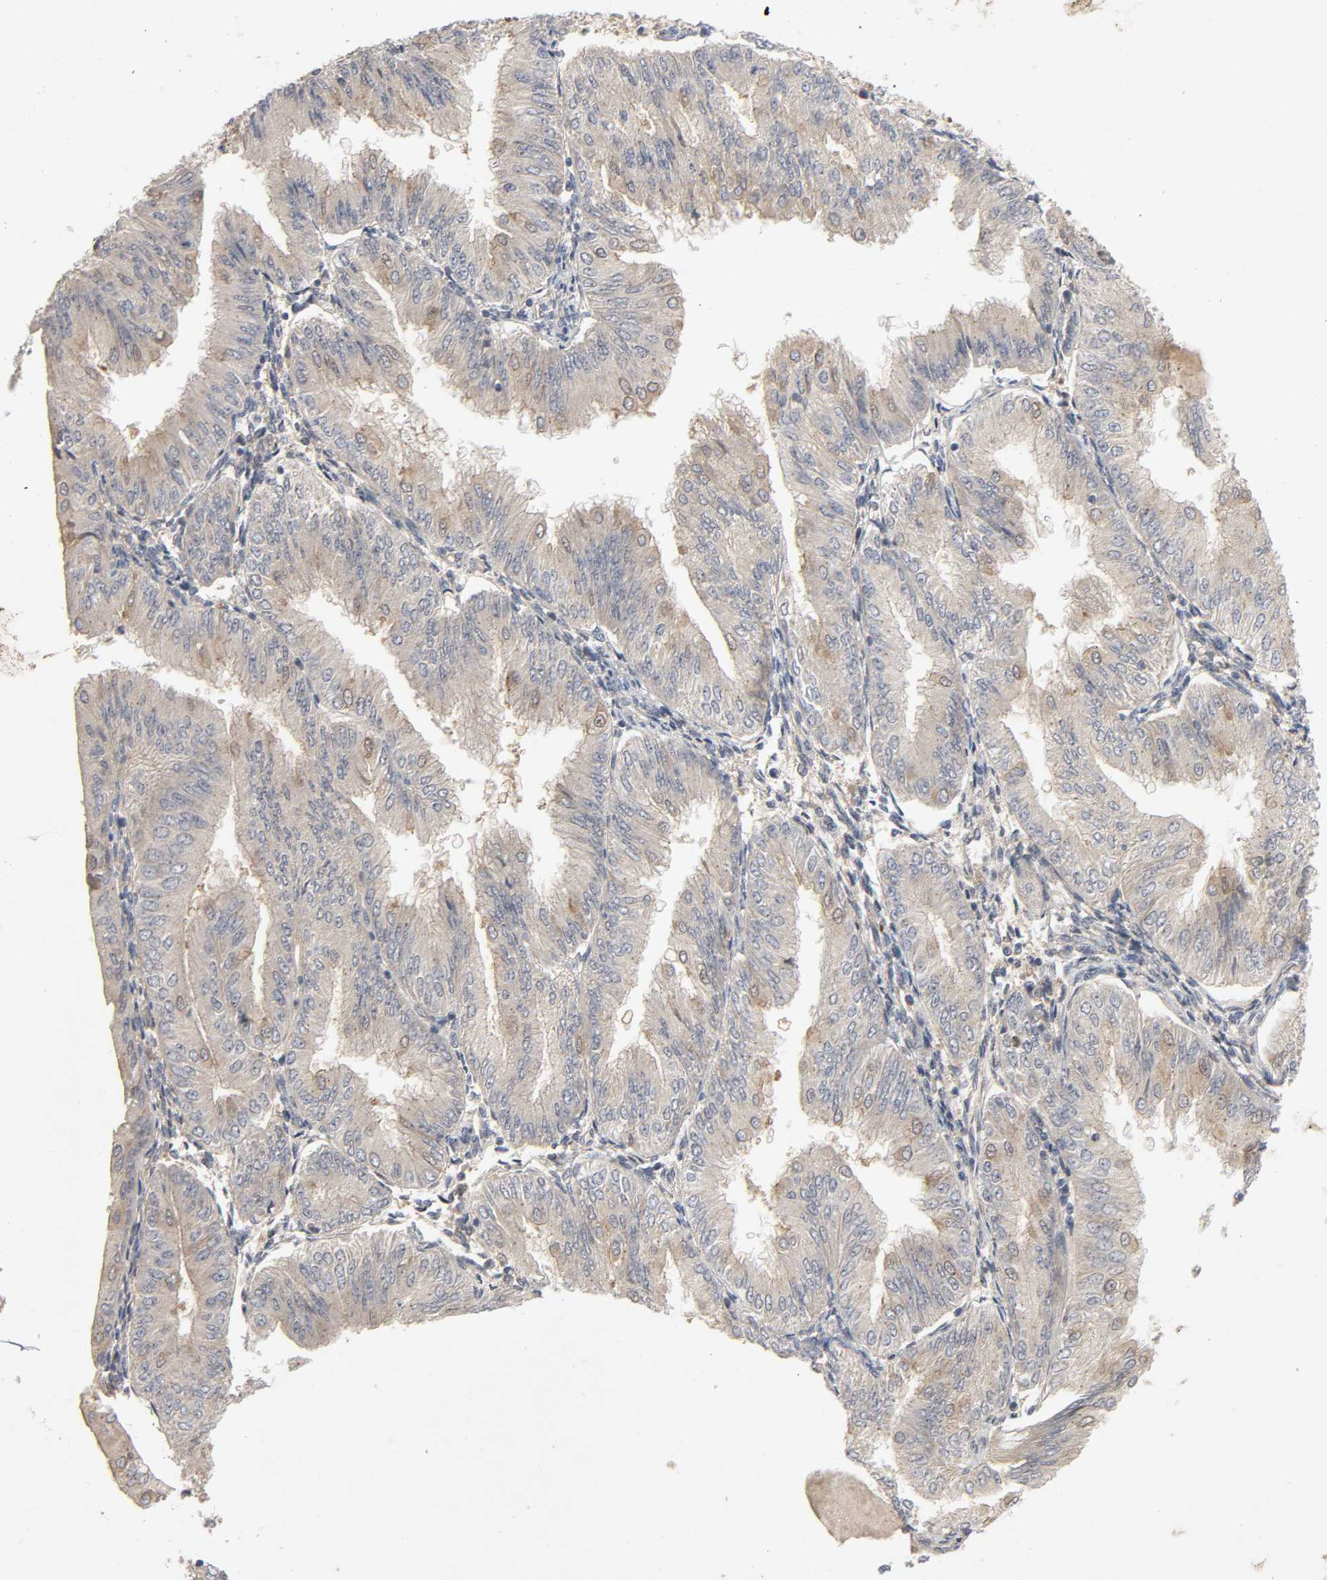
{"staining": {"intensity": "moderate", "quantity": ">75%", "location": "cytoplasmic/membranous"}, "tissue": "endometrial cancer", "cell_type": "Tumor cells", "image_type": "cancer", "snomed": [{"axis": "morphology", "description": "Adenocarcinoma, NOS"}, {"axis": "topography", "description": "Endometrium"}], "caption": "An immunohistochemistry (IHC) histopathology image of neoplastic tissue is shown. Protein staining in brown shows moderate cytoplasmic/membranous positivity in endometrial adenocarcinoma within tumor cells.", "gene": "CPB2", "patient": {"sex": "female", "age": 53}}